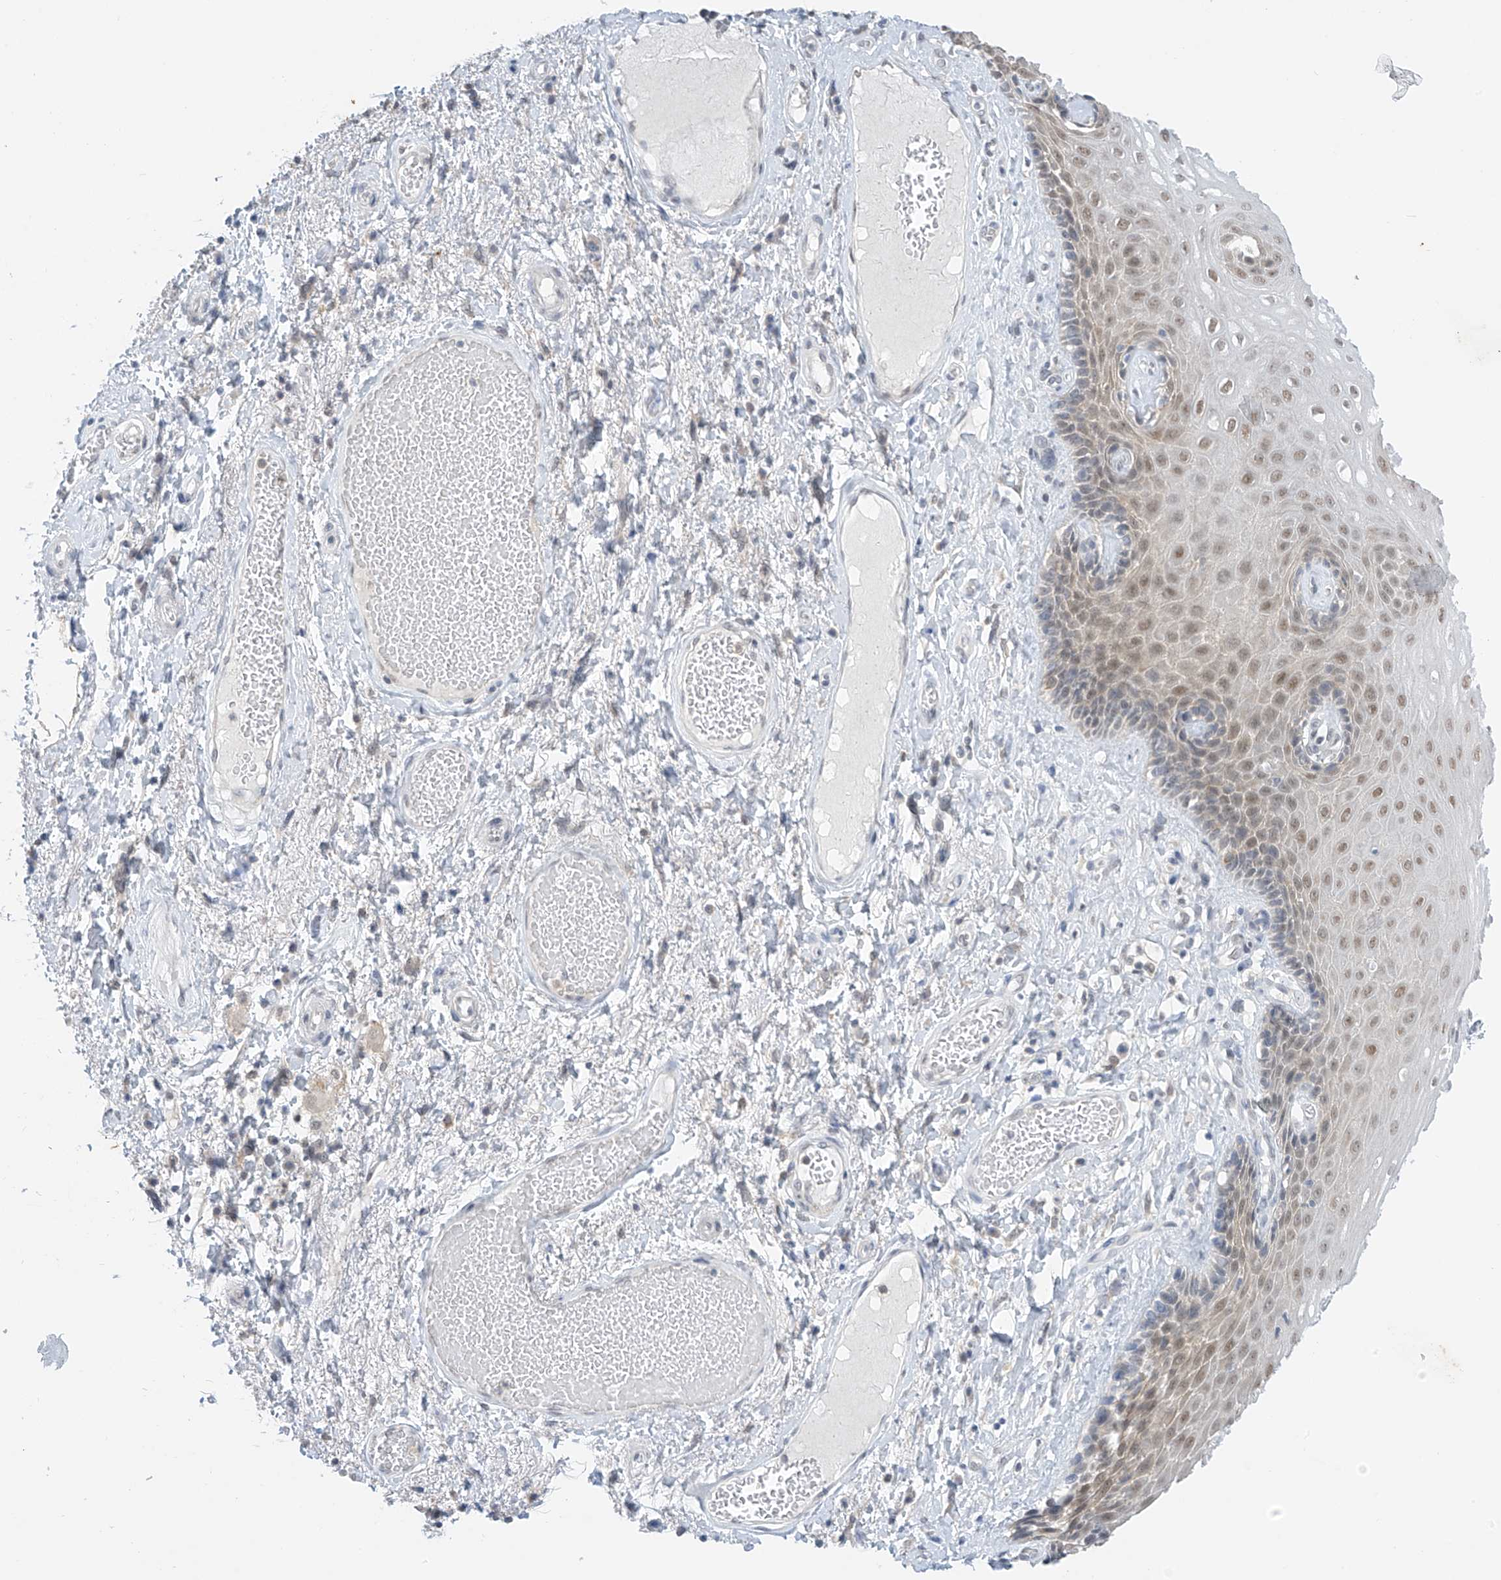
{"staining": {"intensity": "moderate", "quantity": "25%-75%", "location": "cytoplasmic/membranous,nuclear"}, "tissue": "skin", "cell_type": "Epidermal cells", "image_type": "normal", "snomed": [{"axis": "morphology", "description": "Normal tissue, NOS"}, {"axis": "topography", "description": "Anal"}], "caption": "IHC (DAB (3,3'-diaminobenzidine)) staining of unremarkable human skin shows moderate cytoplasmic/membranous,nuclear protein staining in about 25%-75% of epidermal cells.", "gene": "APLF", "patient": {"sex": "male", "age": 69}}